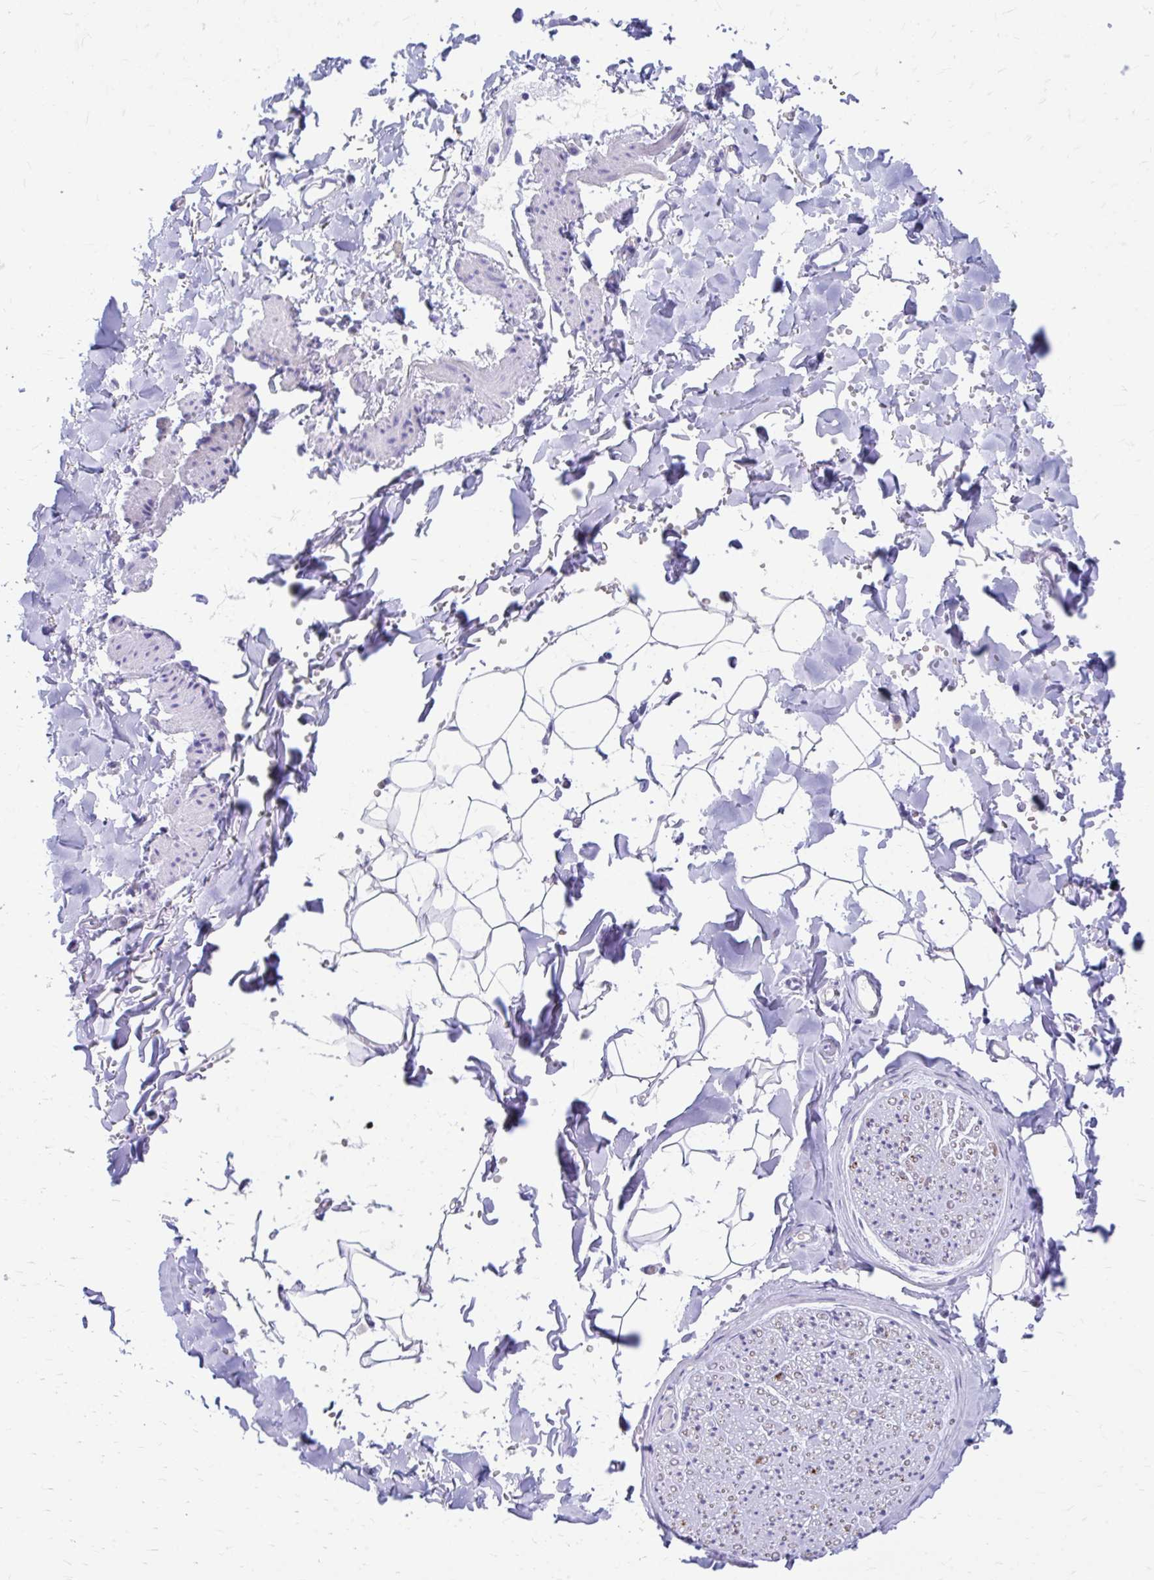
{"staining": {"intensity": "negative", "quantity": "none", "location": "none"}, "tissue": "adipose tissue", "cell_type": "Adipocytes", "image_type": "normal", "snomed": [{"axis": "morphology", "description": "Normal tissue, NOS"}, {"axis": "topography", "description": "Cartilage tissue"}, {"axis": "topography", "description": "Bronchus"}, {"axis": "topography", "description": "Peripheral nerve tissue"}], "caption": "Protein analysis of benign adipose tissue exhibits no significant staining in adipocytes.", "gene": "ZNF699", "patient": {"sex": "female", "age": 59}}